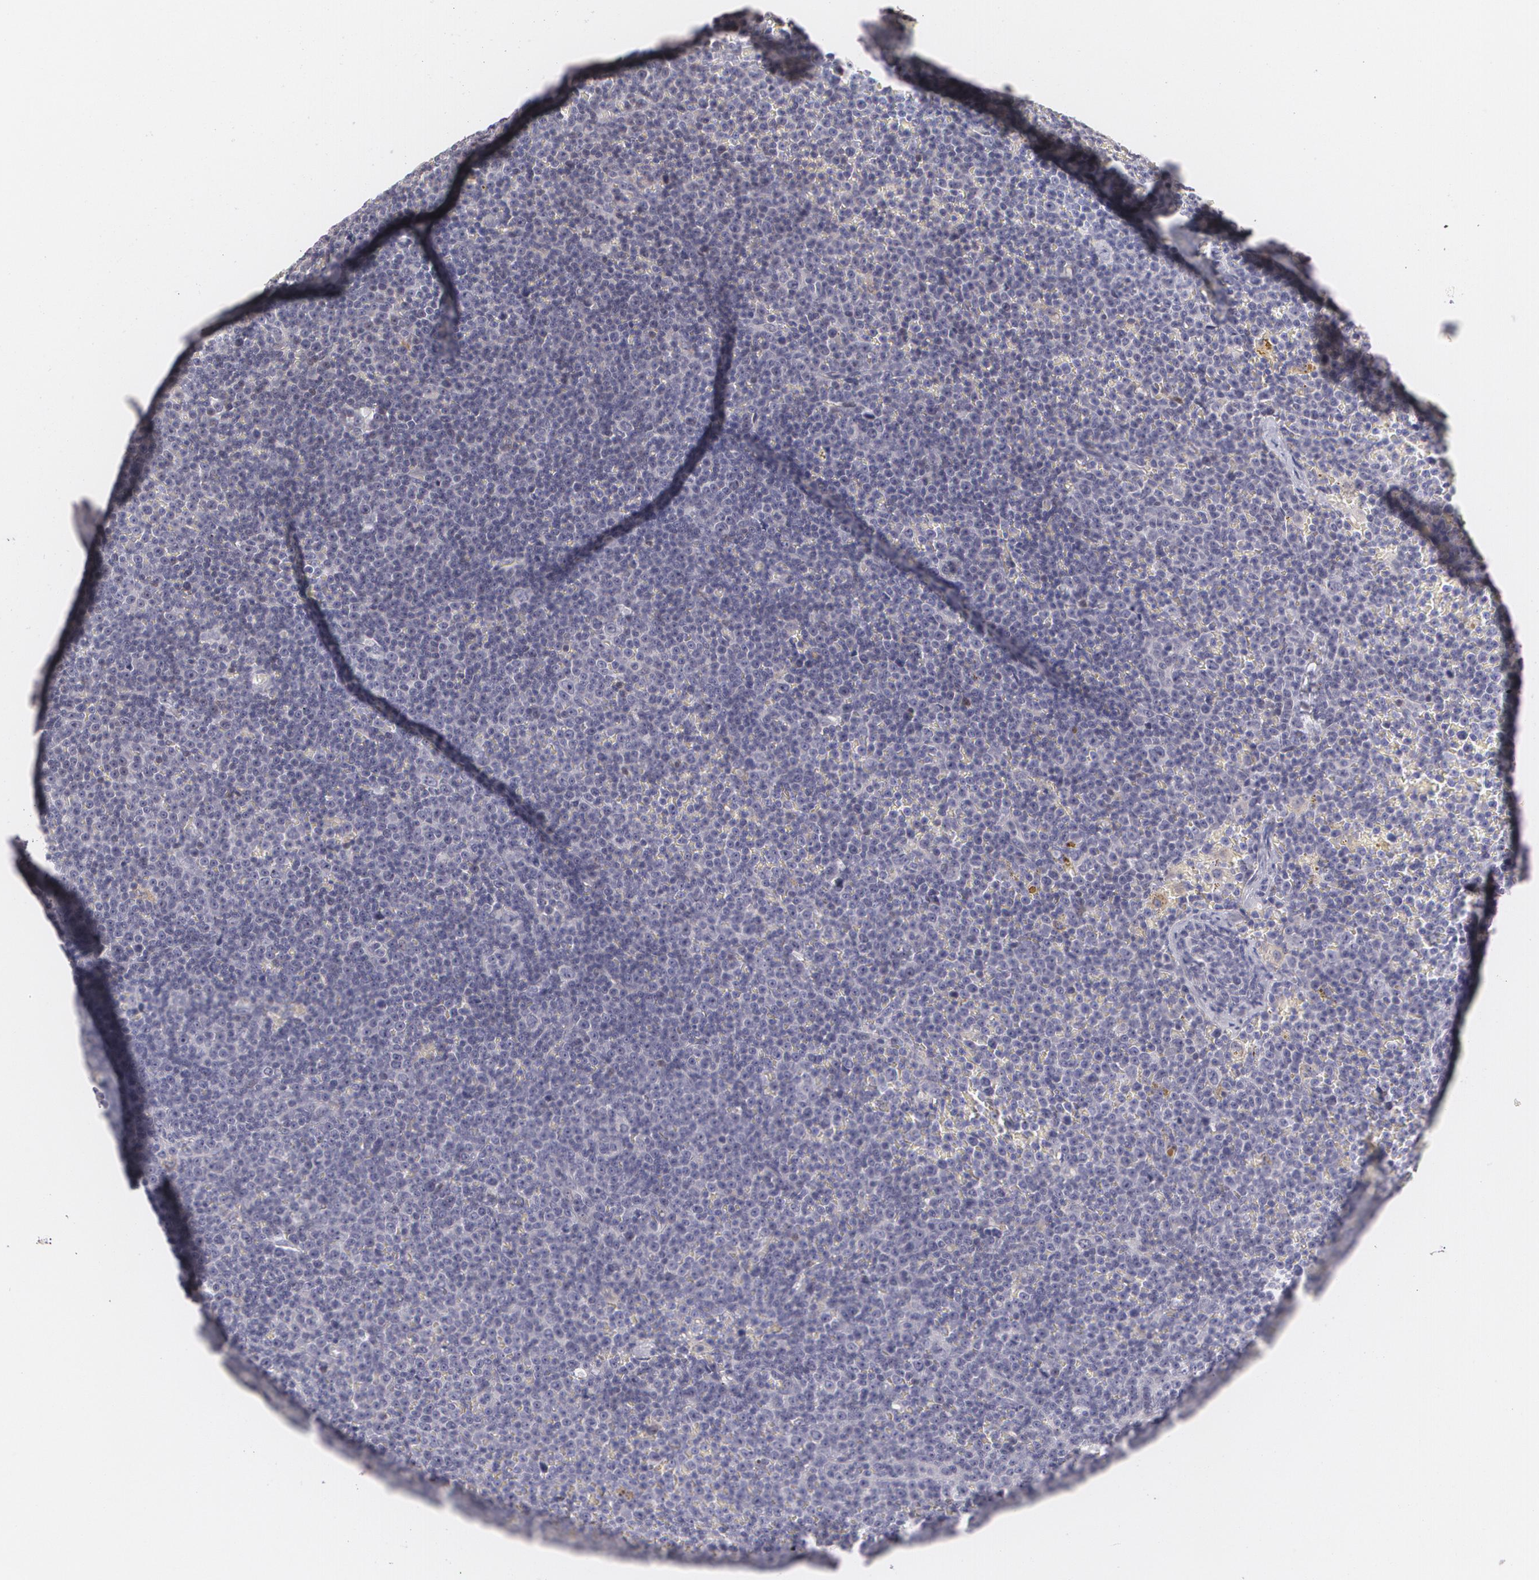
{"staining": {"intensity": "negative", "quantity": "none", "location": "none"}, "tissue": "lymphoma", "cell_type": "Tumor cells", "image_type": "cancer", "snomed": [{"axis": "morphology", "description": "Malignant lymphoma, non-Hodgkin's type, Low grade"}, {"axis": "topography", "description": "Lymph node"}], "caption": "Immunohistochemical staining of malignant lymphoma, non-Hodgkin's type (low-grade) displays no significant staining in tumor cells. The staining was performed using DAB (3,3'-diaminobenzidine) to visualize the protein expression in brown, while the nuclei were stained in blue with hematoxylin (Magnification: 20x).", "gene": "ZBTB16", "patient": {"sex": "male", "age": 50}}